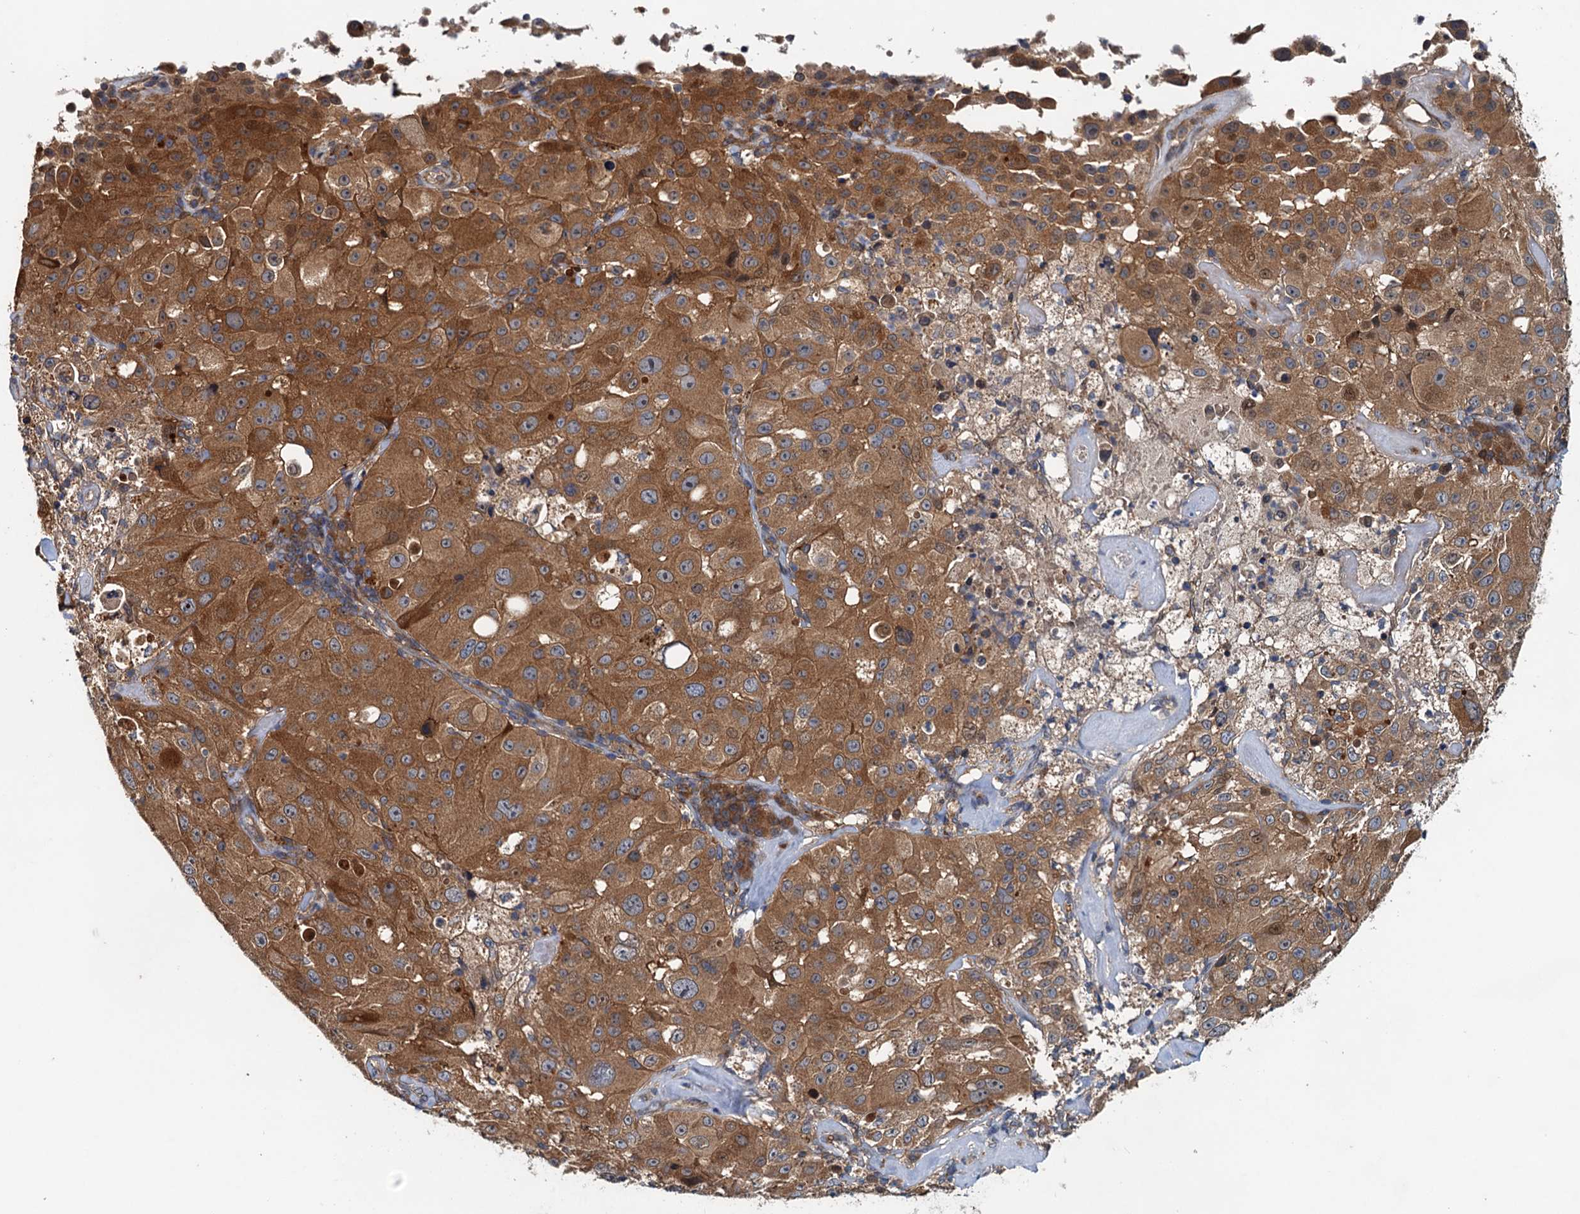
{"staining": {"intensity": "moderate", "quantity": ">75%", "location": "cytoplasmic/membranous"}, "tissue": "melanoma", "cell_type": "Tumor cells", "image_type": "cancer", "snomed": [{"axis": "morphology", "description": "Malignant melanoma, Metastatic site"}, {"axis": "topography", "description": "Lymph node"}], "caption": "Tumor cells show medium levels of moderate cytoplasmic/membranous positivity in approximately >75% of cells in human malignant melanoma (metastatic site).", "gene": "EFL1", "patient": {"sex": "male", "age": 62}}